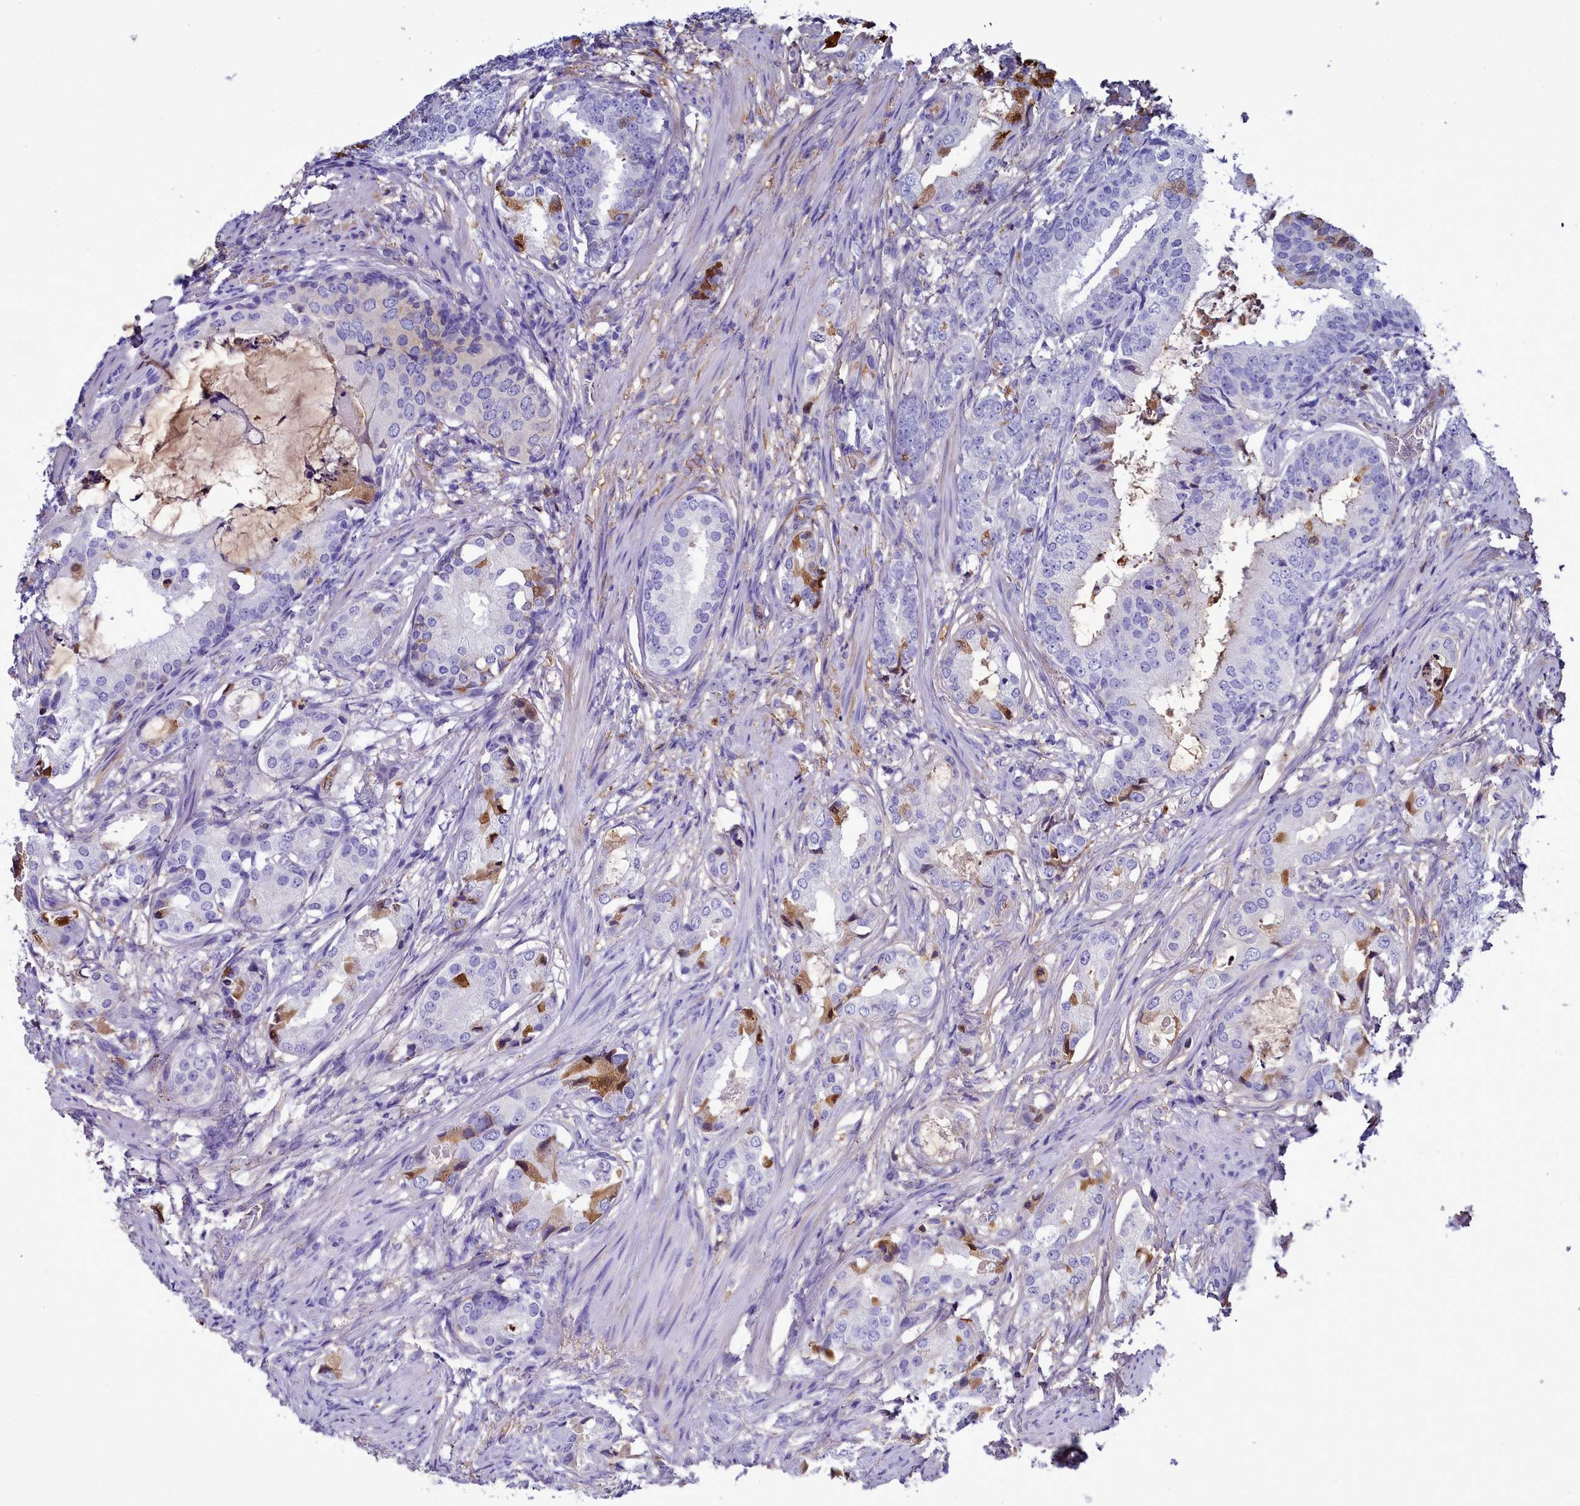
{"staining": {"intensity": "negative", "quantity": "none", "location": "none"}, "tissue": "prostate cancer", "cell_type": "Tumor cells", "image_type": "cancer", "snomed": [{"axis": "morphology", "description": "Adenocarcinoma, Low grade"}, {"axis": "topography", "description": "Prostate"}], "caption": "DAB (3,3'-diaminobenzidine) immunohistochemical staining of human prostate cancer (adenocarcinoma (low-grade)) shows no significant staining in tumor cells.", "gene": "H1-7", "patient": {"sex": "male", "age": 71}}